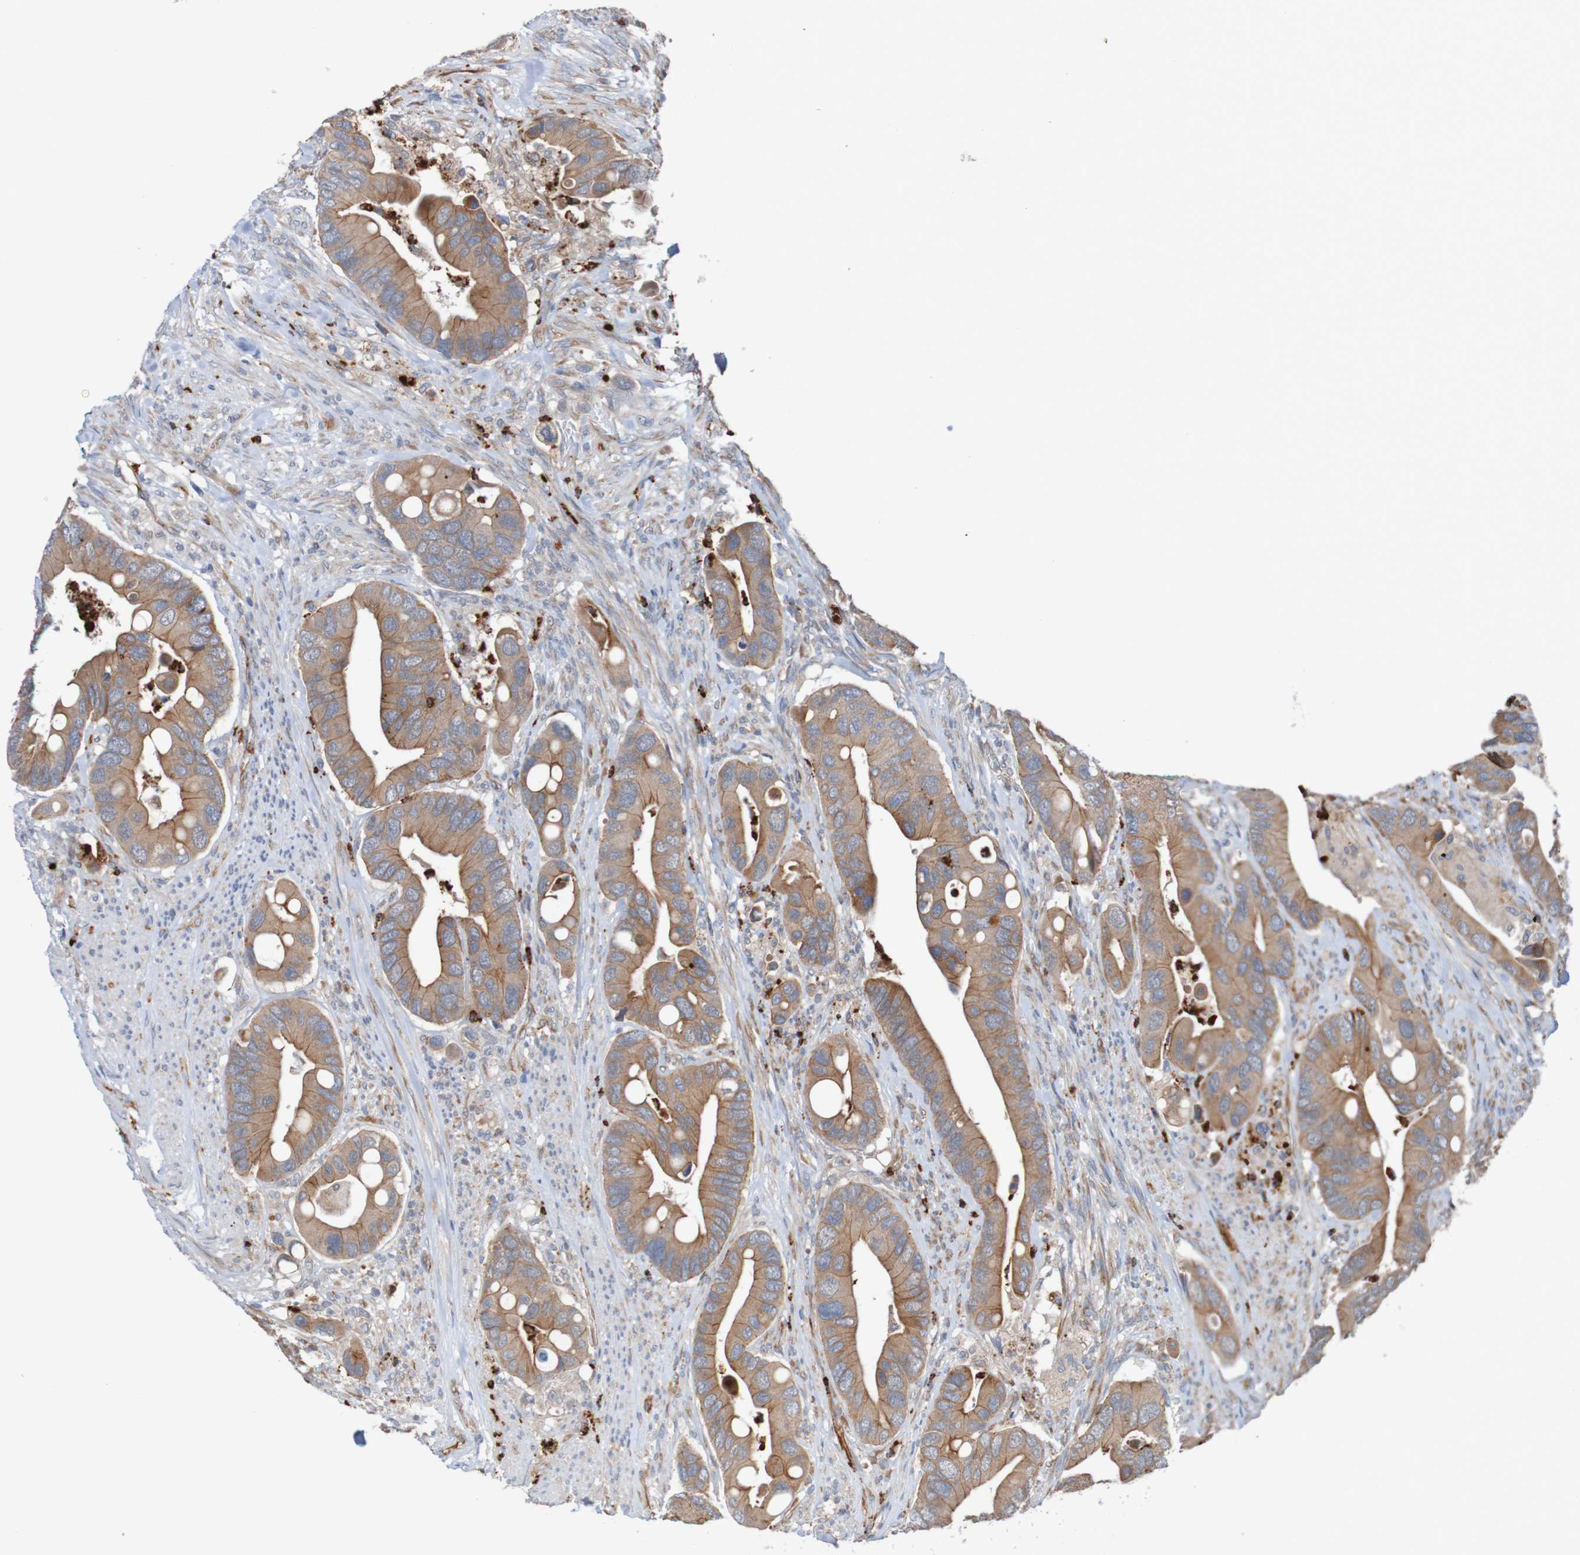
{"staining": {"intensity": "moderate", "quantity": ">75%", "location": "cytoplasmic/membranous"}, "tissue": "colorectal cancer", "cell_type": "Tumor cells", "image_type": "cancer", "snomed": [{"axis": "morphology", "description": "Adenocarcinoma, NOS"}, {"axis": "topography", "description": "Rectum"}], "caption": "Brown immunohistochemical staining in adenocarcinoma (colorectal) demonstrates moderate cytoplasmic/membranous staining in about >75% of tumor cells. Ihc stains the protein in brown and the nuclei are stained blue.", "gene": "ST8SIA6", "patient": {"sex": "female", "age": 57}}